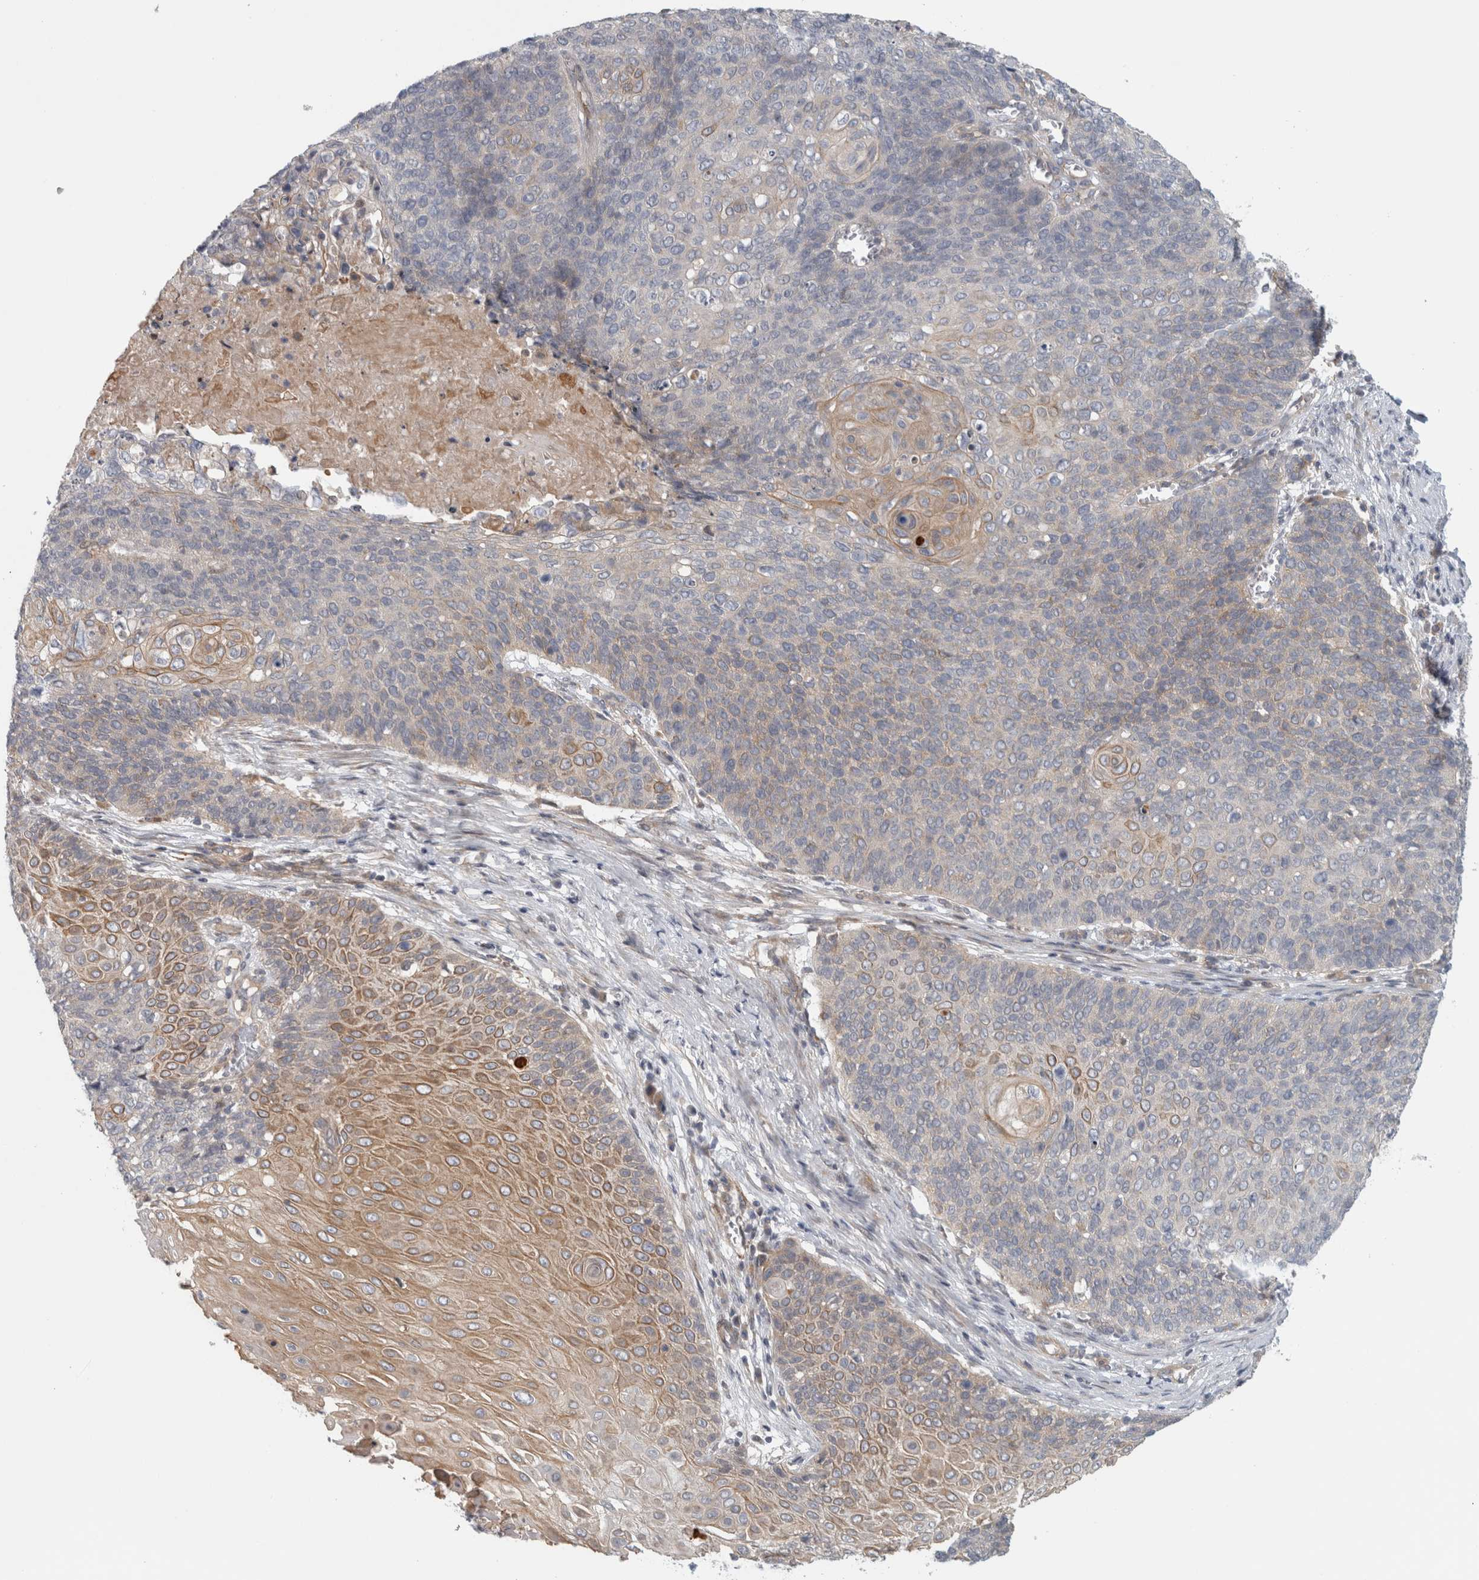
{"staining": {"intensity": "moderate", "quantity": "25%-75%", "location": "cytoplasmic/membranous"}, "tissue": "cervical cancer", "cell_type": "Tumor cells", "image_type": "cancer", "snomed": [{"axis": "morphology", "description": "Squamous cell carcinoma, NOS"}, {"axis": "topography", "description": "Cervix"}], "caption": "This histopathology image demonstrates IHC staining of human cervical cancer (squamous cell carcinoma), with medium moderate cytoplasmic/membranous expression in about 25%-75% of tumor cells.", "gene": "ZNF804B", "patient": {"sex": "female", "age": 39}}